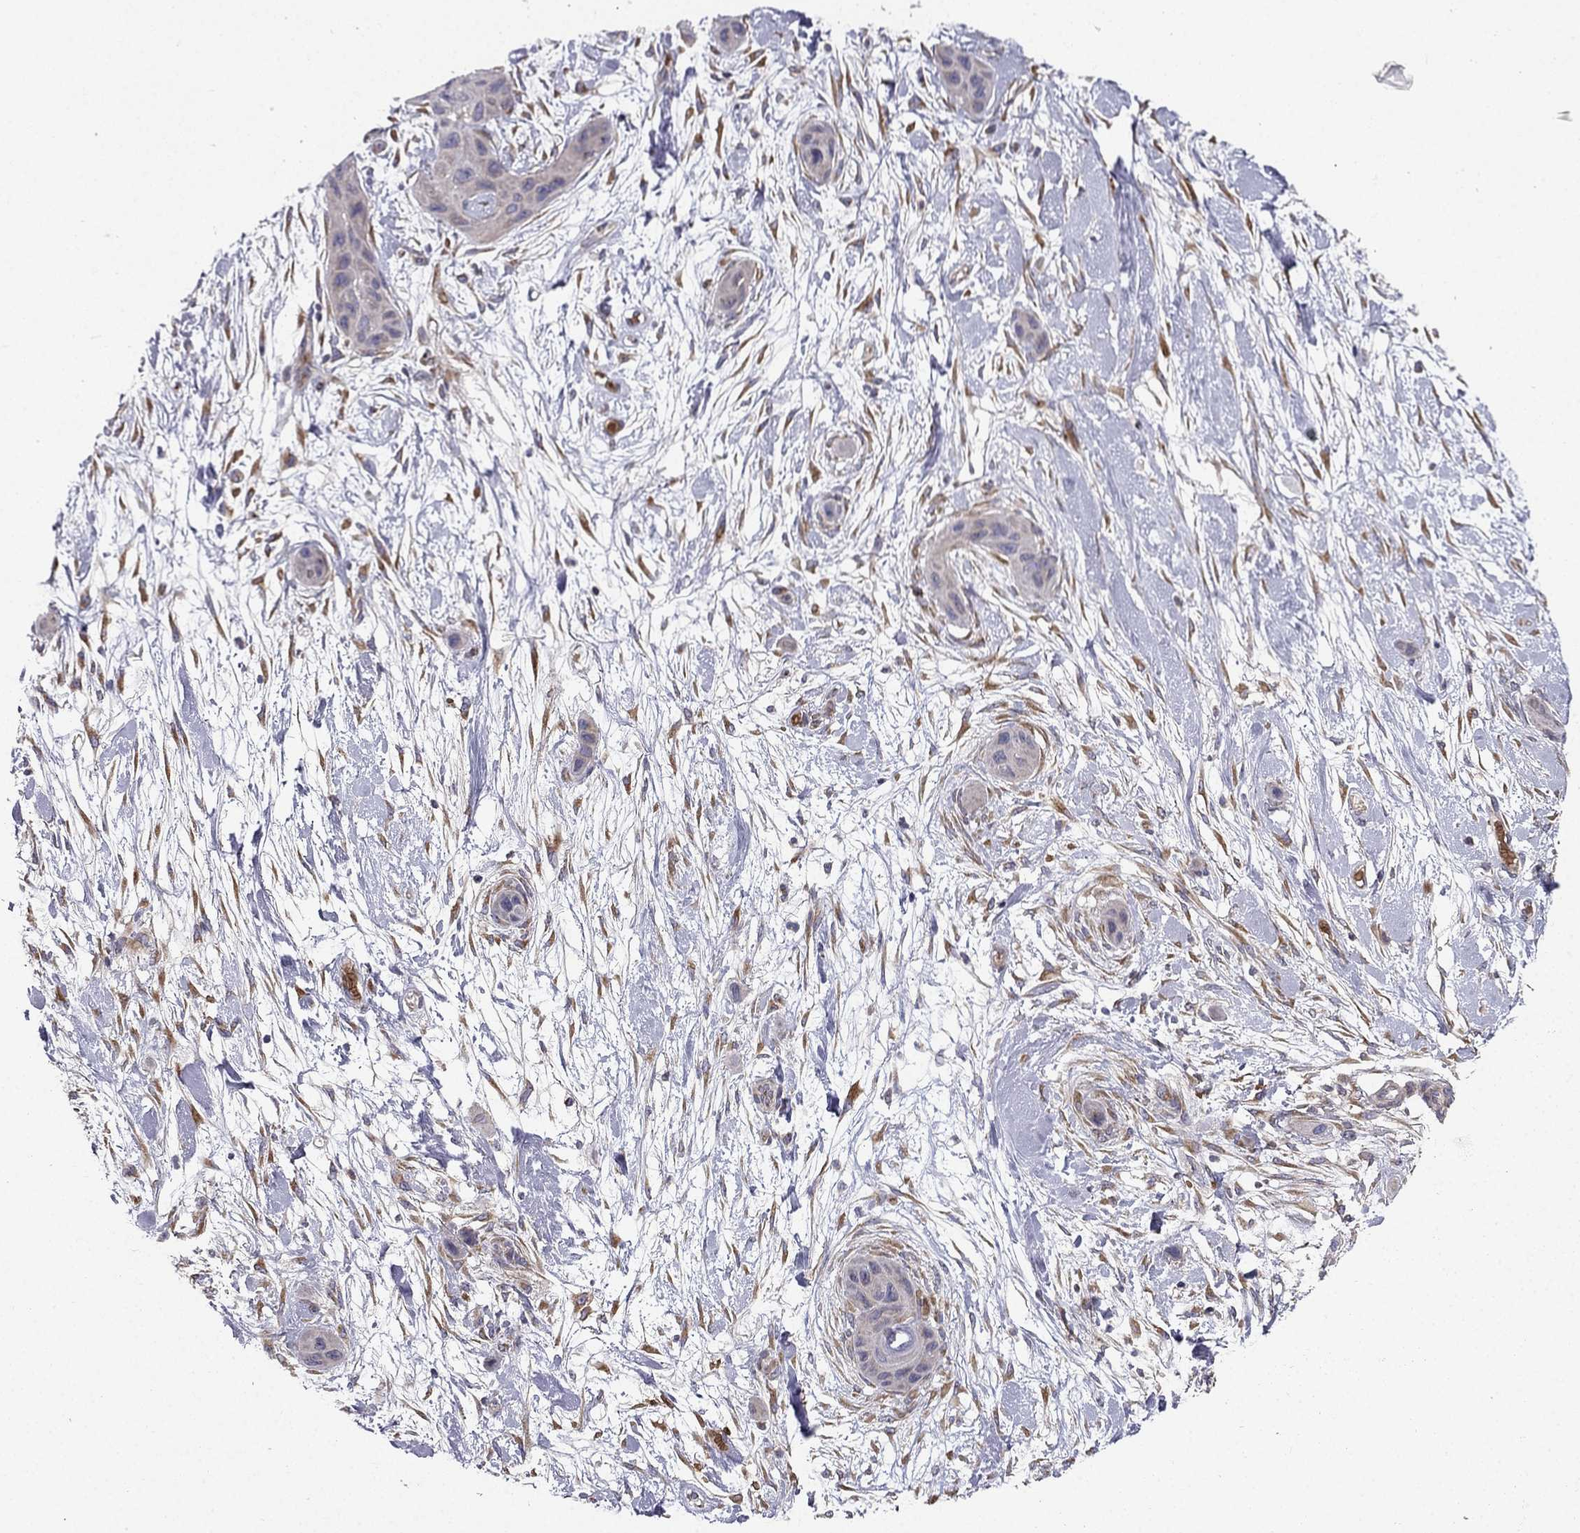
{"staining": {"intensity": "negative", "quantity": "none", "location": "none"}, "tissue": "skin cancer", "cell_type": "Tumor cells", "image_type": "cancer", "snomed": [{"axis": "morphology", "description": "Squamous cell carcinoma, NOS"}, {"axis": "topography", "description": "Skin"}], "caption": "Tumor cells show no significant staining in skin cancer. (Brightfield microscopy of DAB (3,3'-diaminobenzidine) immunohistochemistry at high magnification).", "gene": "B4GALT7", "patient": {"sex": "male", "age": 79}}